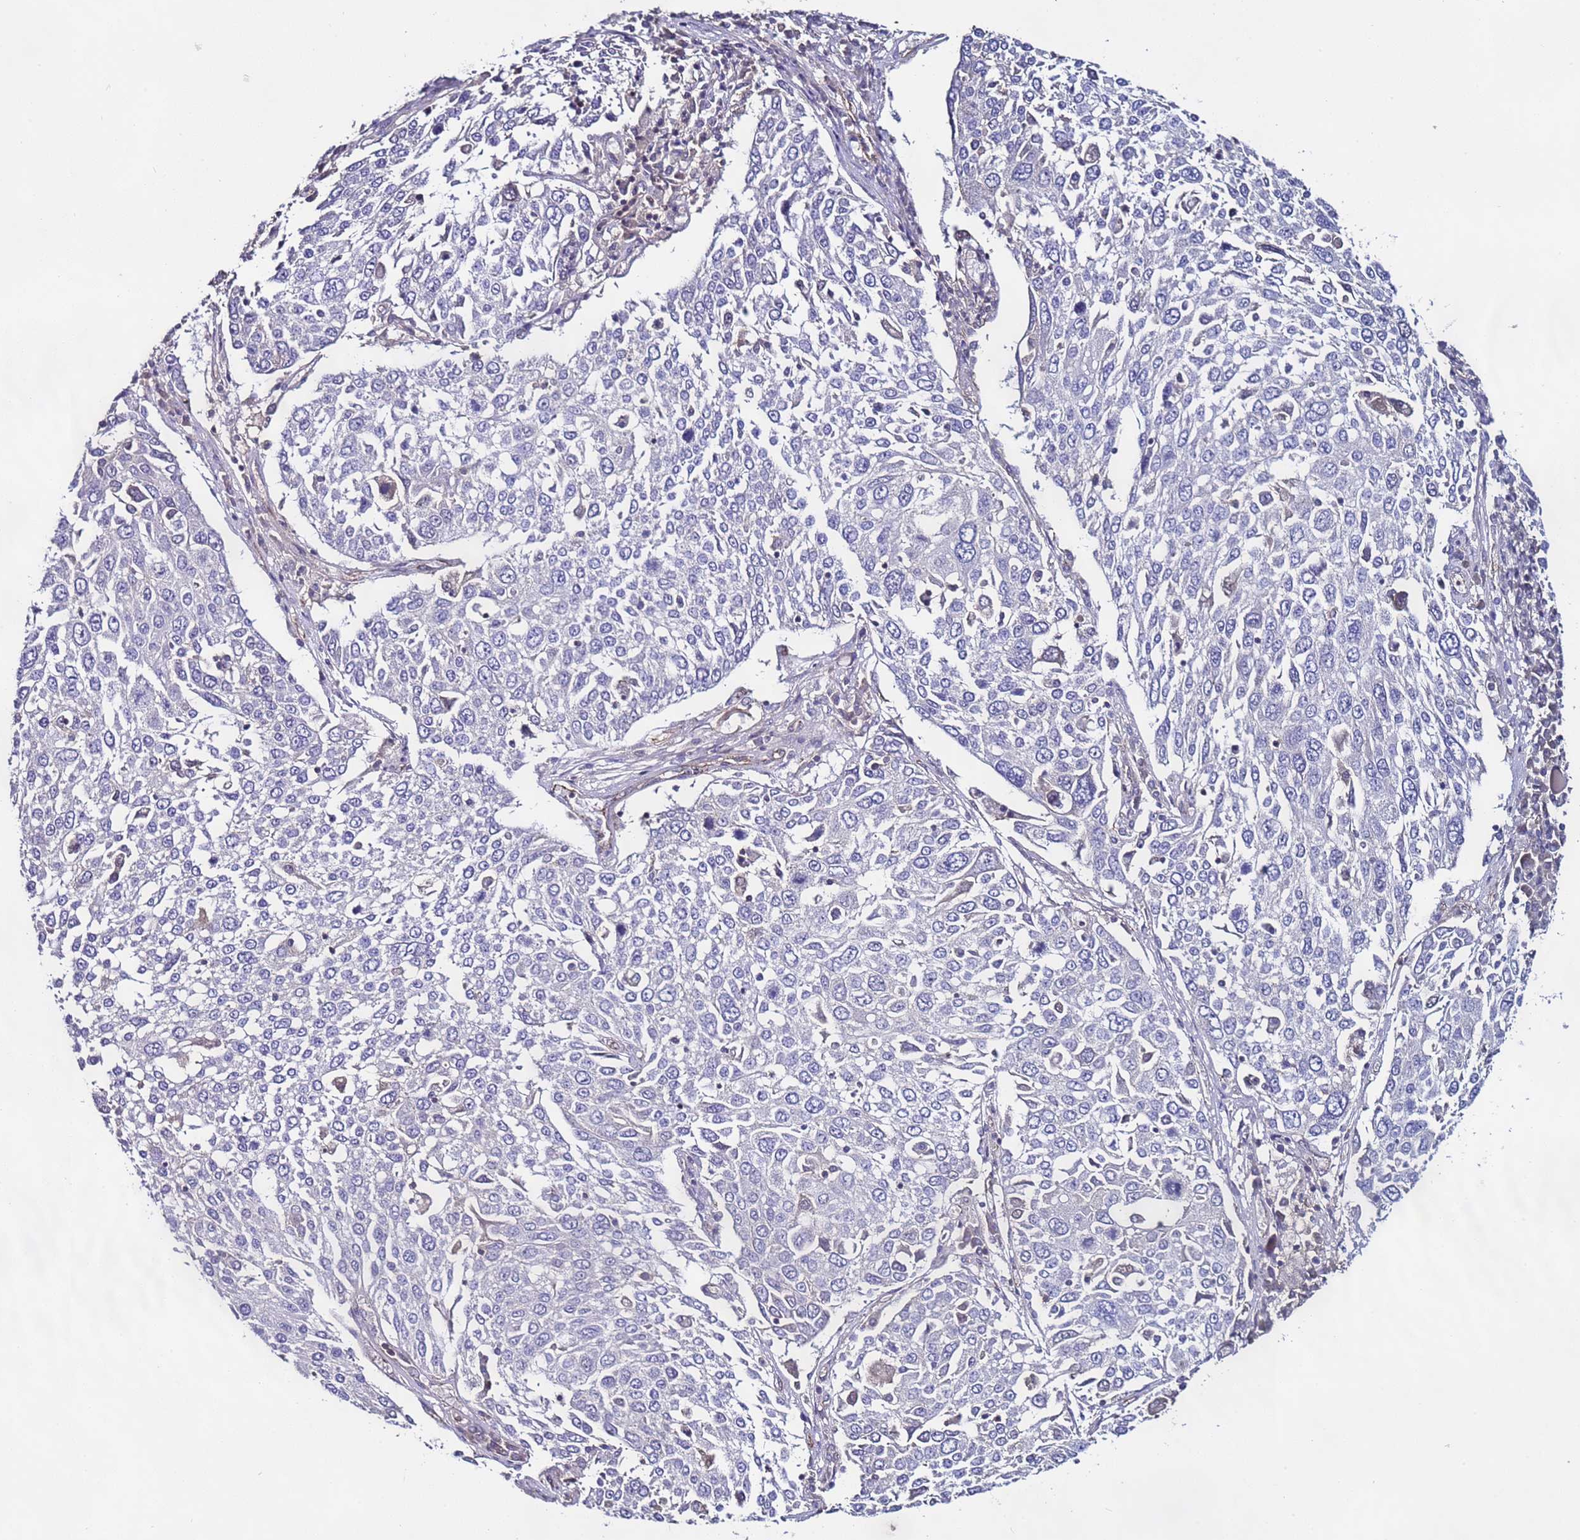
{"staining": {"intensity": "negative", "quantity": "none", "location": "none"}, "tissue": "lung cancer", "cell_type": "Tumor cells", "image_type": "cancer", "snomed": [{"axis": "morphology", "description": "Squamous cell carcinoma, NOS"}, {"axis": "topography", "description": "Lung"}], "caption": "IHC photomicrograph of neoplastic tissue: human squamous cell carcinoma (lung) stained with DAB displays no significant protein staining in tumor cells.", "gene": "TENM3", "patient": {"sex": "male", "age": 65}}